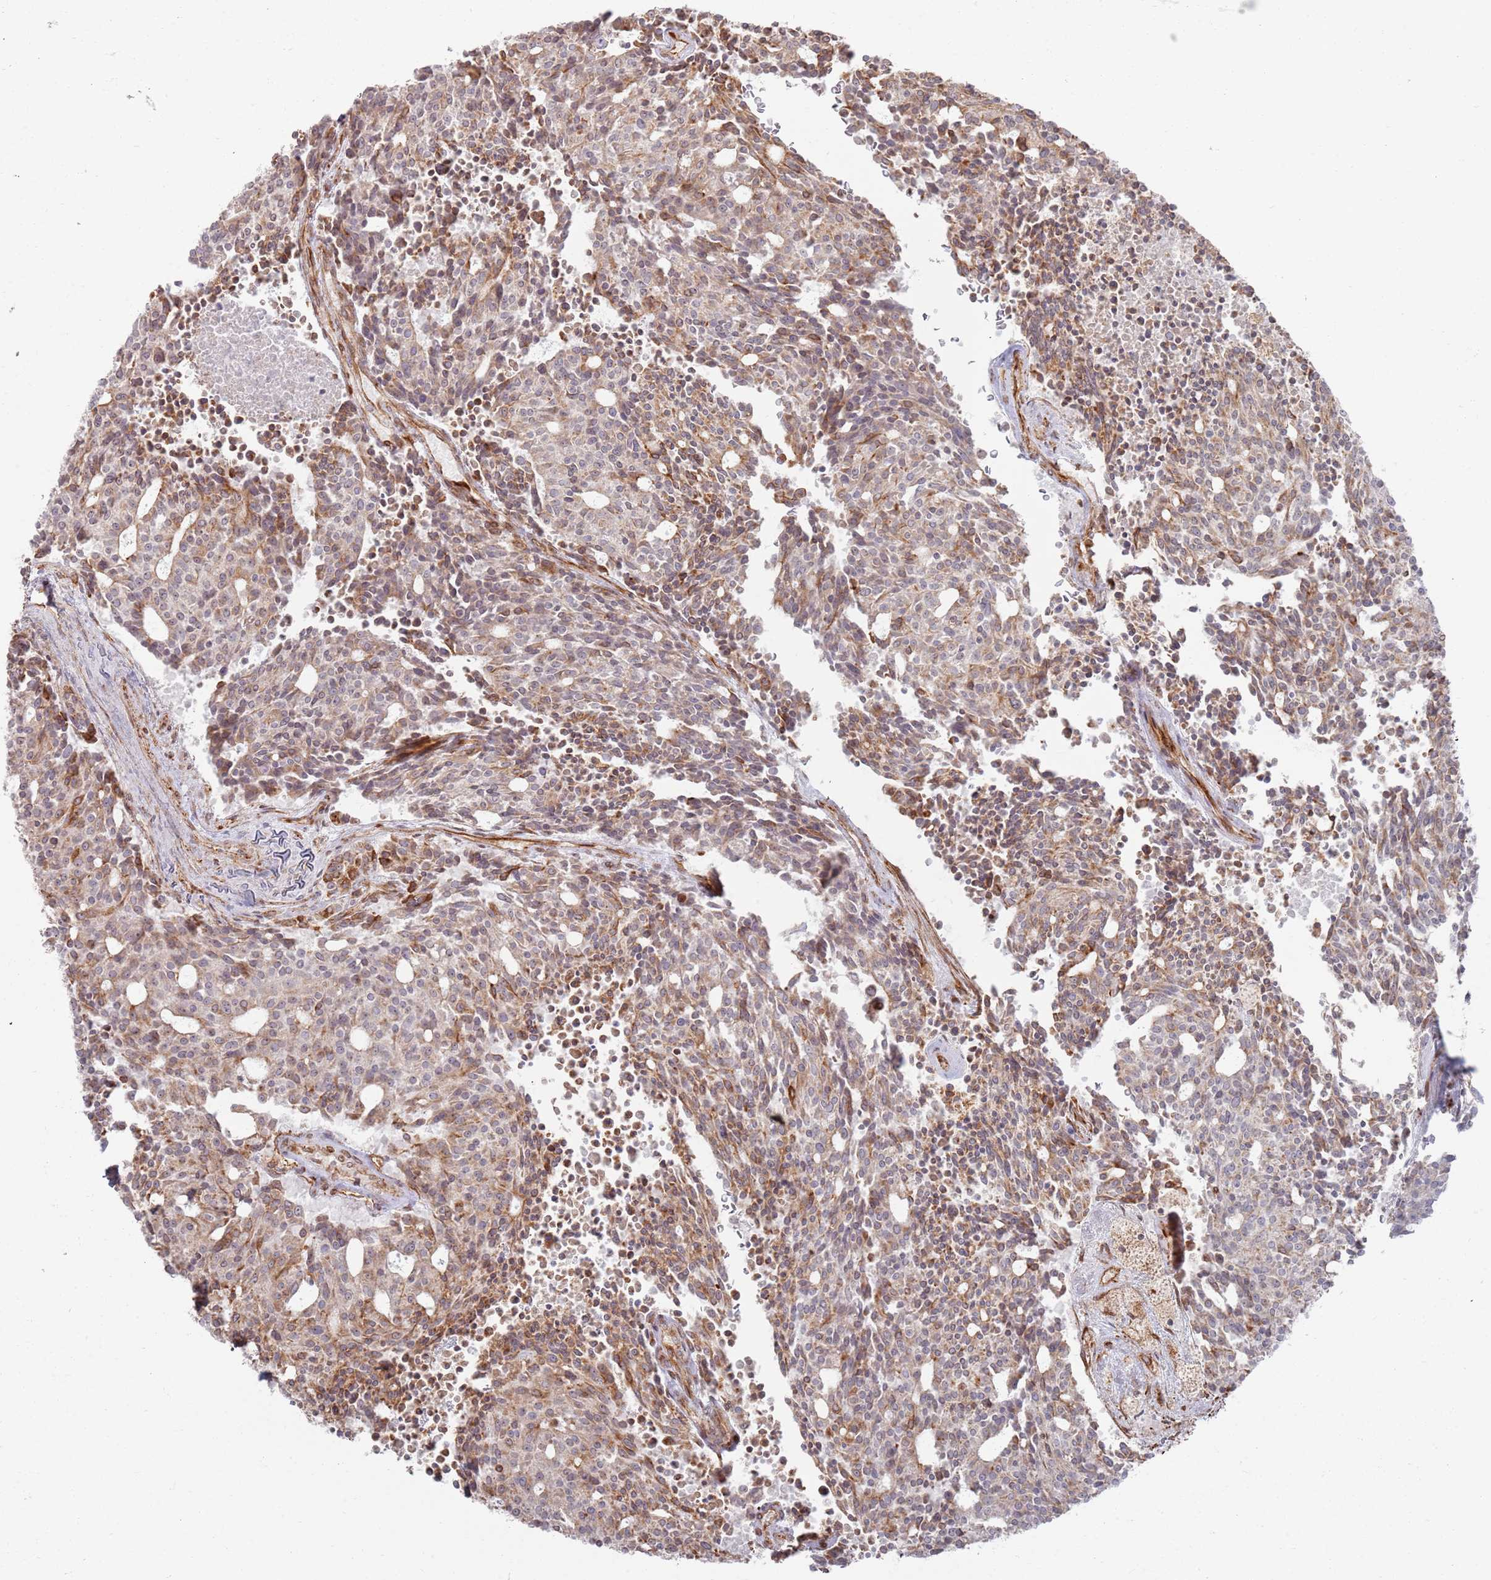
{"staining": {"intensity": "moderate", "quantity": "<25%", "location": "cytoplasmic/membranous"}, "tissue": "carcinoid", "cell_type": "Tumor cells", "image_type": "cancer", "snomed": [{"axis": "morphology", "description": "Carcinoid, malignant, NOS"}, {"axis": "topography", "description": "Pancreas"}], "caption": "Brown immunohistochemical staining in human carcinoid exhibits moderate cytoplasmic/membranous positivity in about <25% of tumor cells.", "gene": "PHF21A", "patient": {"sex": "female", "age": 54}}